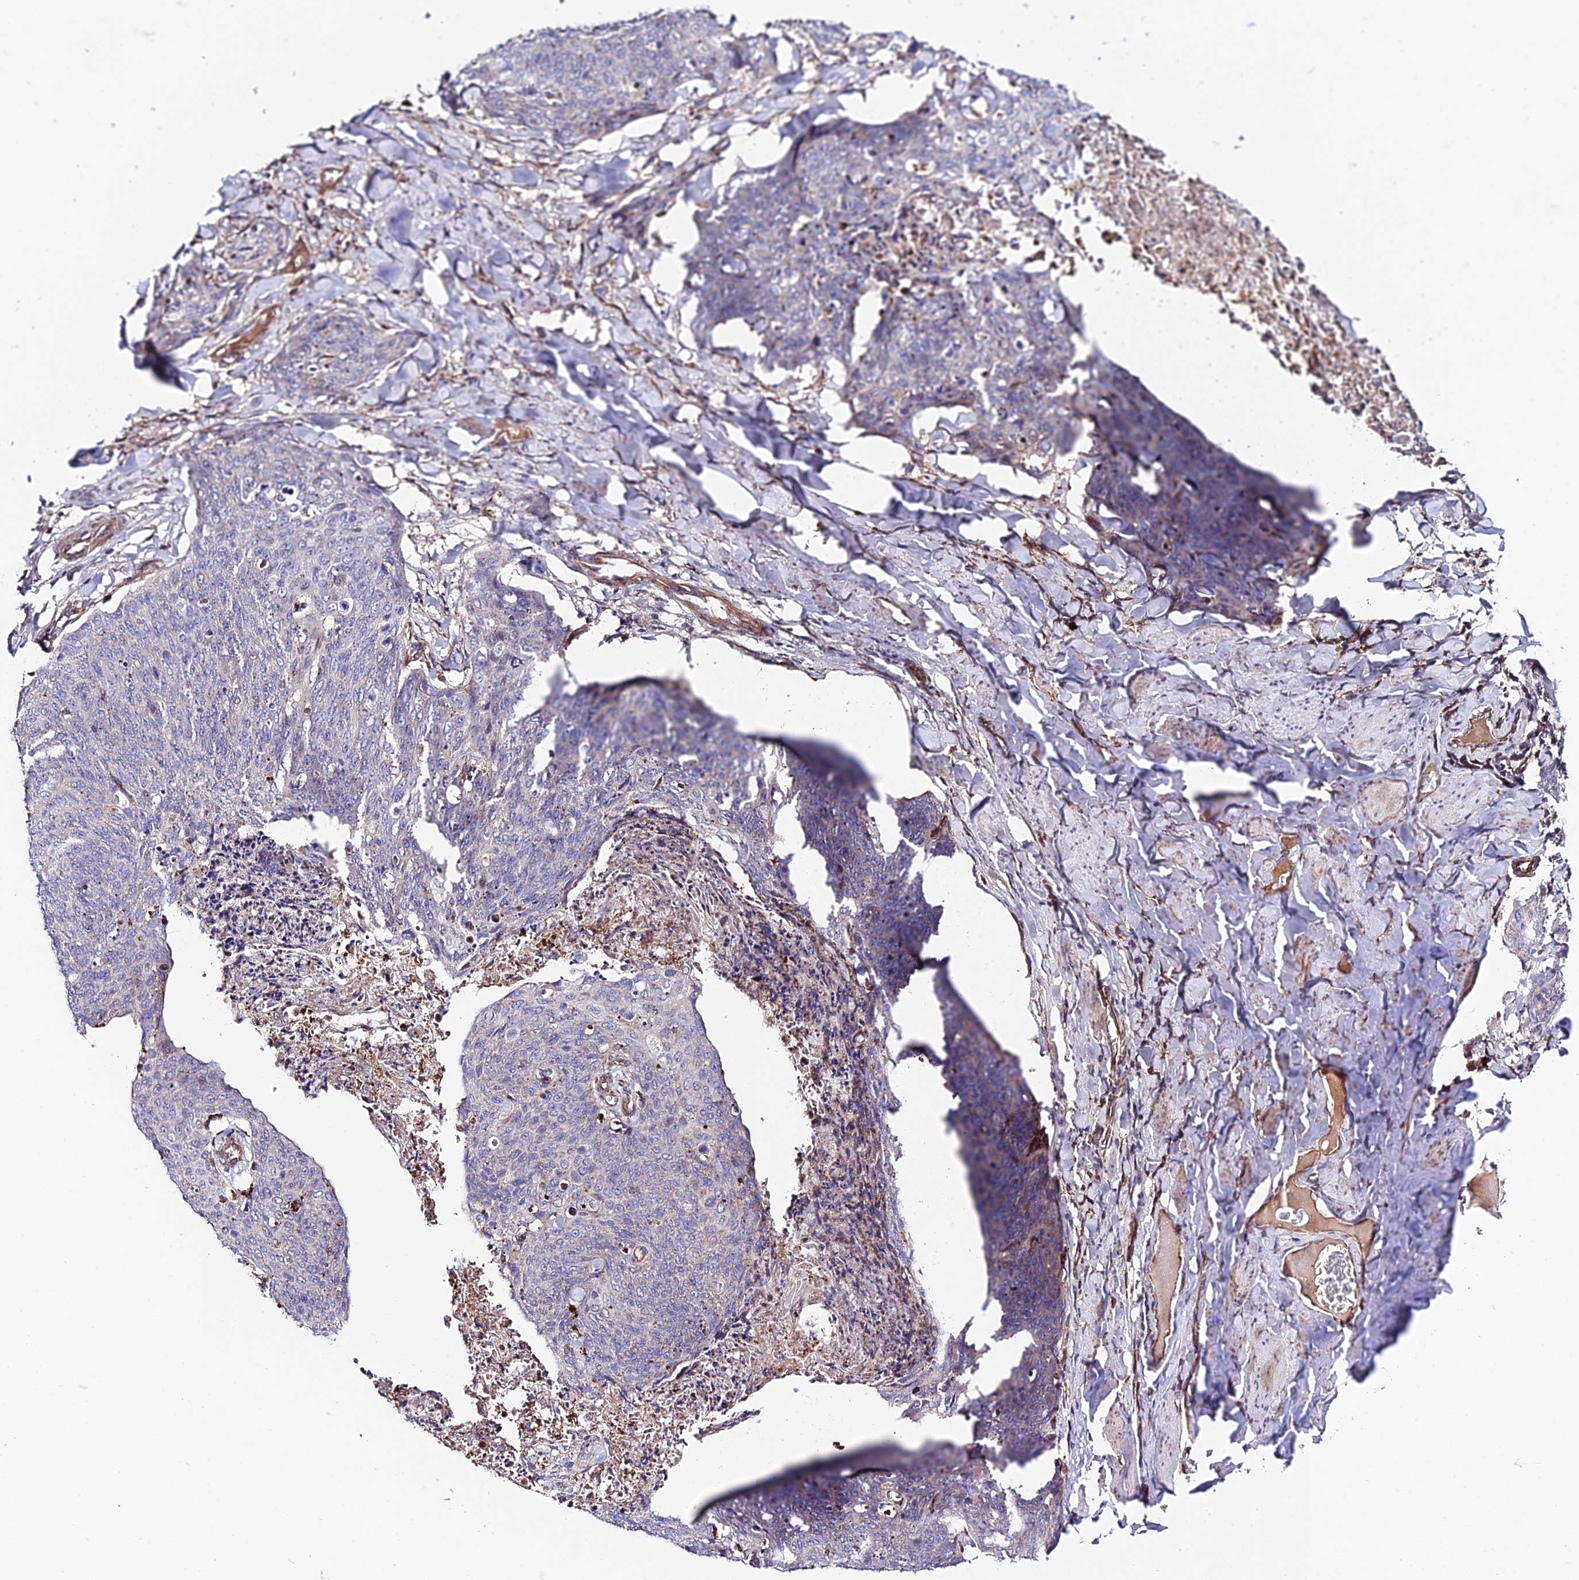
{"staining": {"intensity": "negative", "quantity": "none", "location": "none"}, "tissue": "skin cancer", "cell_type": "Tumor cells", "image_type": "cancer", "snomed": [{"axis": "morphology", "description": "Squamous cell carcinoma, NOS"}, {"axis": "topography", "description": "Skin"}, {"axis": "topography", "description": "Vulva"}], "caption": "IHC micrograph of neoplastic tissue: human skin cancer stained with DAB exhibits no significant protein positivity in tumor cells.", "gene": "VPS13C", "patient": {"sex": "female", "age": 85}}